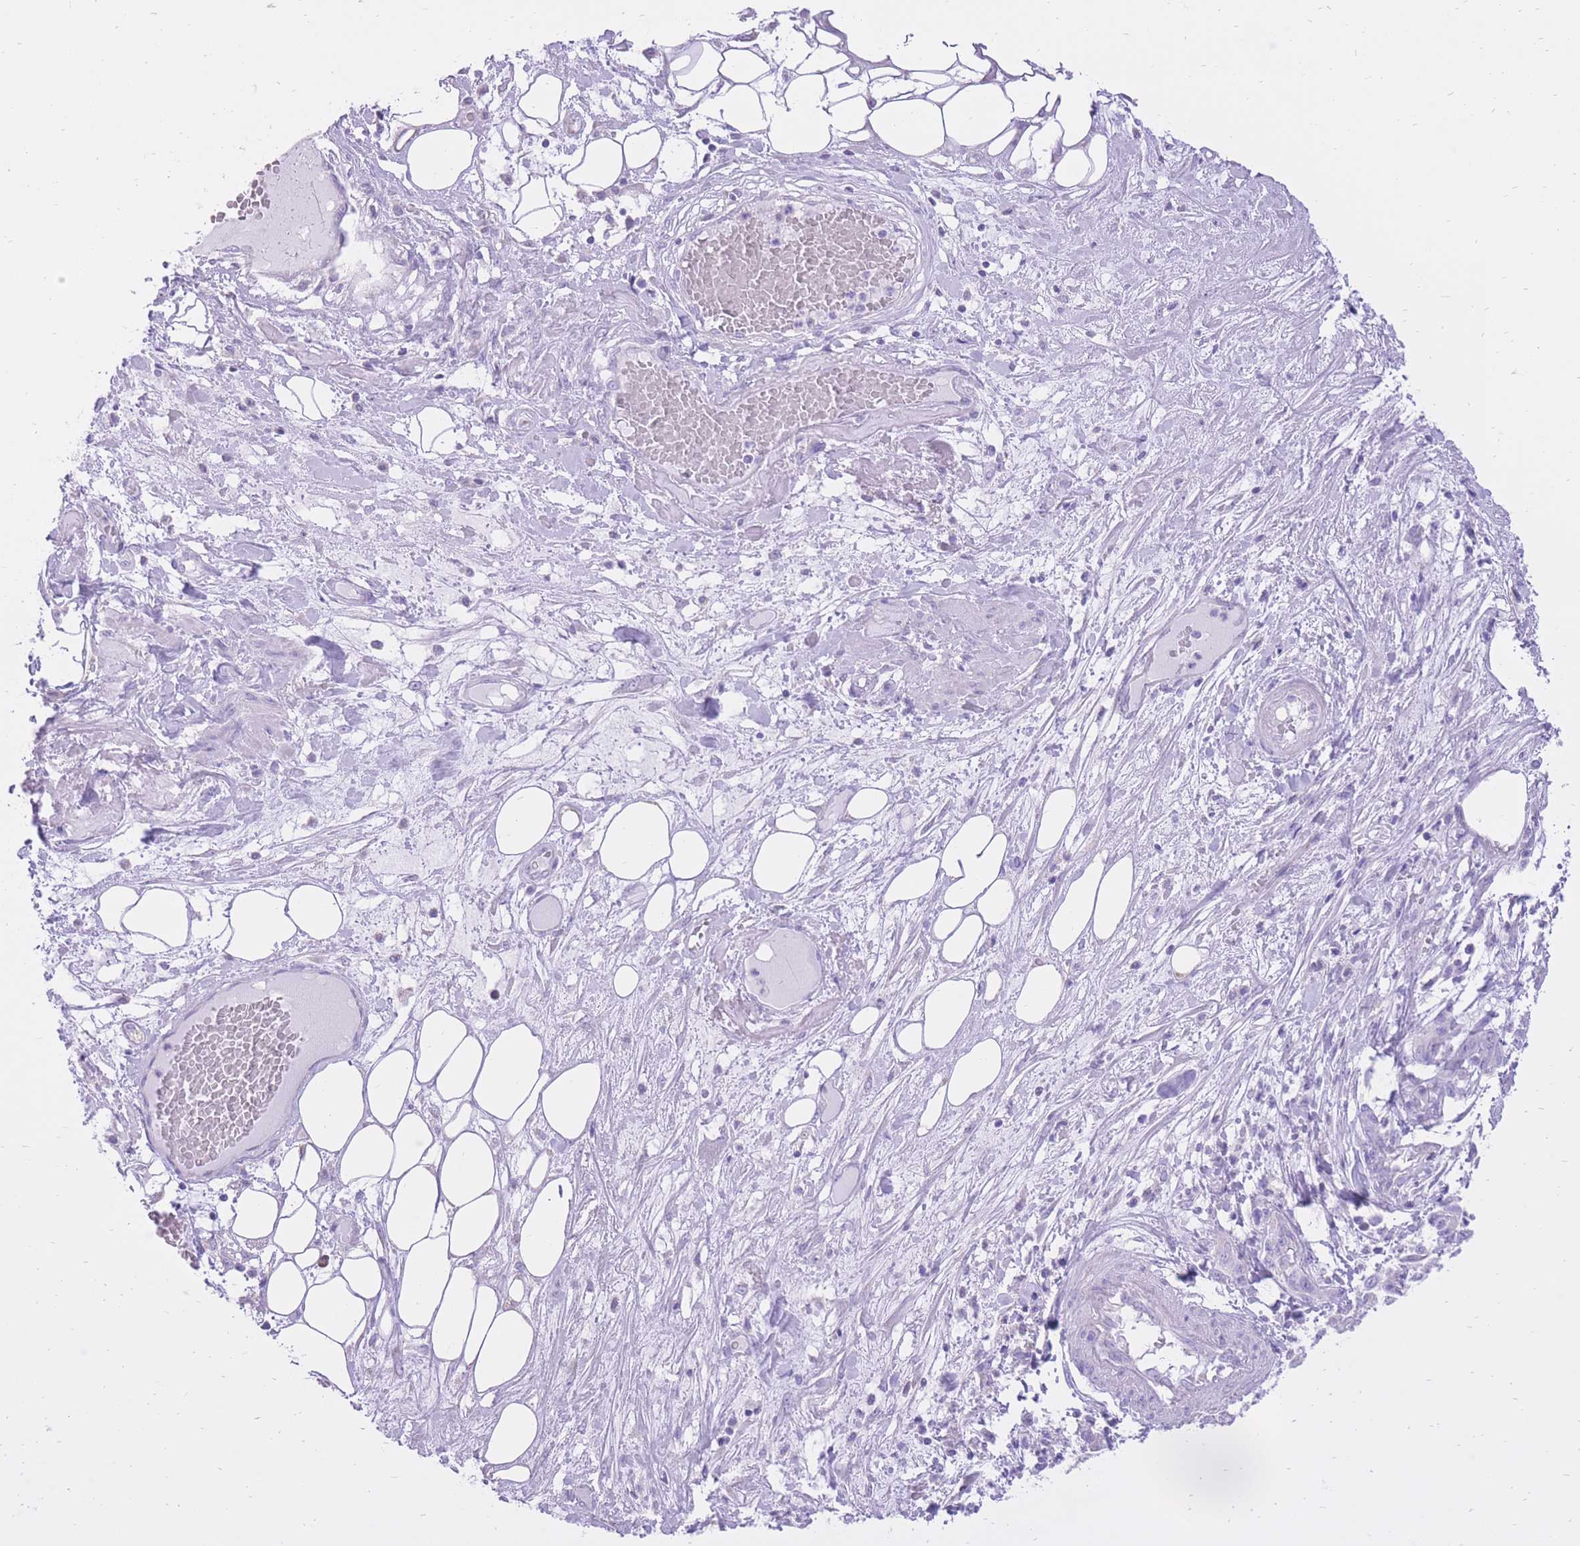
{"staining": {"intensity": "negative", "quantity": "none", "location": "none"}, "tissue": "skin cancer", "cell_type": "Tumor cells", "image_type": "cancer", "snomed": [{"axis": "morphology", "description": "Squamous cell carcinoma, NOS"}, {"axis": "morphology", "description": "Squamous cell carcinoma, metastatic, NOS"}, {"axis": "topography", "description": "Skin"}, {"axis": "topography", "description": "Lymph node"}], "caption": "Immunohistochemistry histopathology image of neoplastic tissue: skin metastatic squamous cell carcinoma stained with DAB displays no significant protein positivity in tumor cells.", "gene": "SLC4A4", "patient": {"sex": "male", "age": 75}}